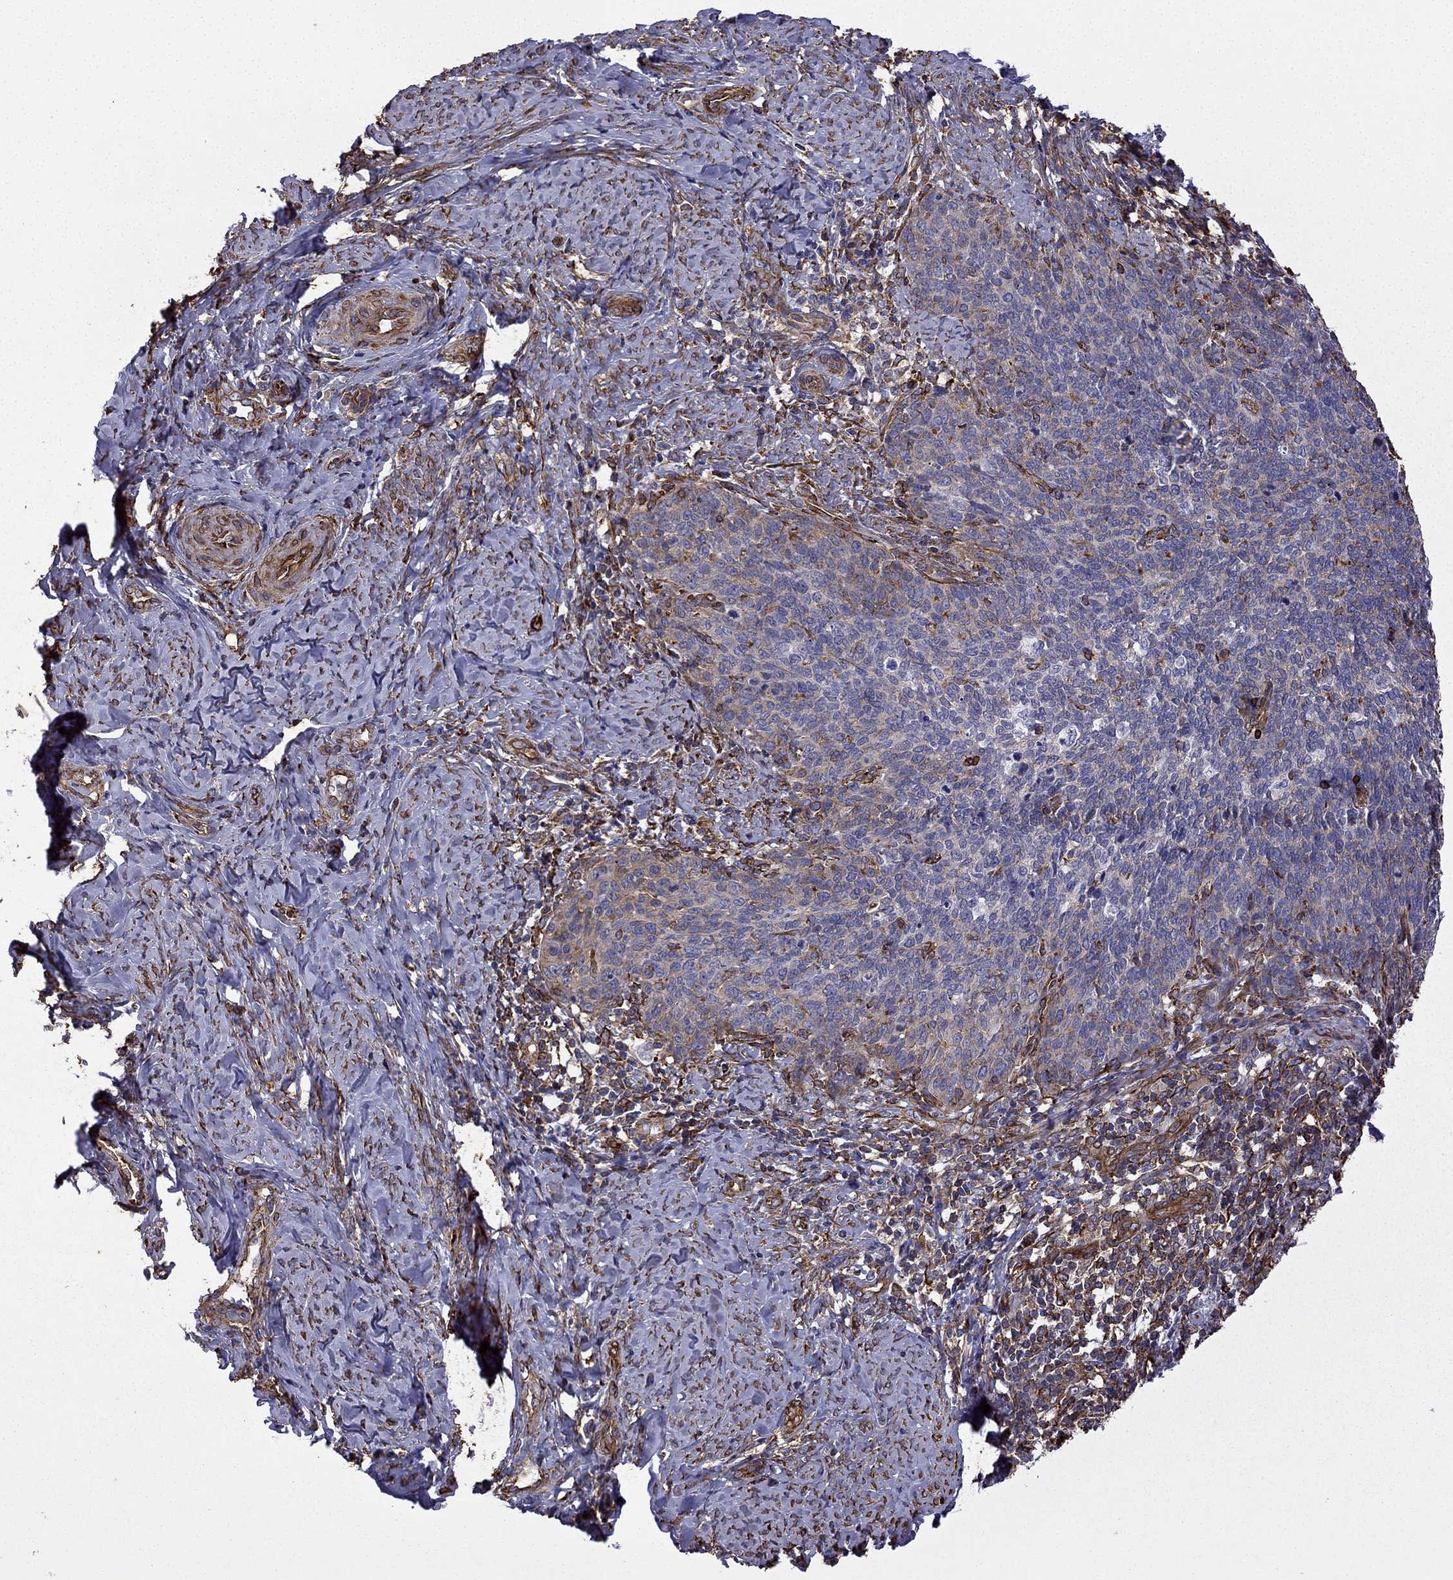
{"staining": {"intensity": "weak", "quantity": "<25%", "location": "cytoplasmic/membranous"}, "tissue": "cervical cancer", "cell_type": "Tumor cells", "image_type": "cancer", "snomed": [{"axis": "morphology", "description": "Normal tissue, NOS"}, {"axis": "morphology", "description": "Squamous cell carcinoma, NOS"}, {"axis": "topography", "description": "Cervix"}], "caption": "DAB (3,3'-diaminobenzidine) immunohistochemical staining of cervical cancer (squamous cell carcinoma) exhibits no significant staining in tumor cells. (Brightfield microscopy of DAB IHC at high magnification).", "gene": "MAP4", "patient": {"sex": "female", "age": 39}}